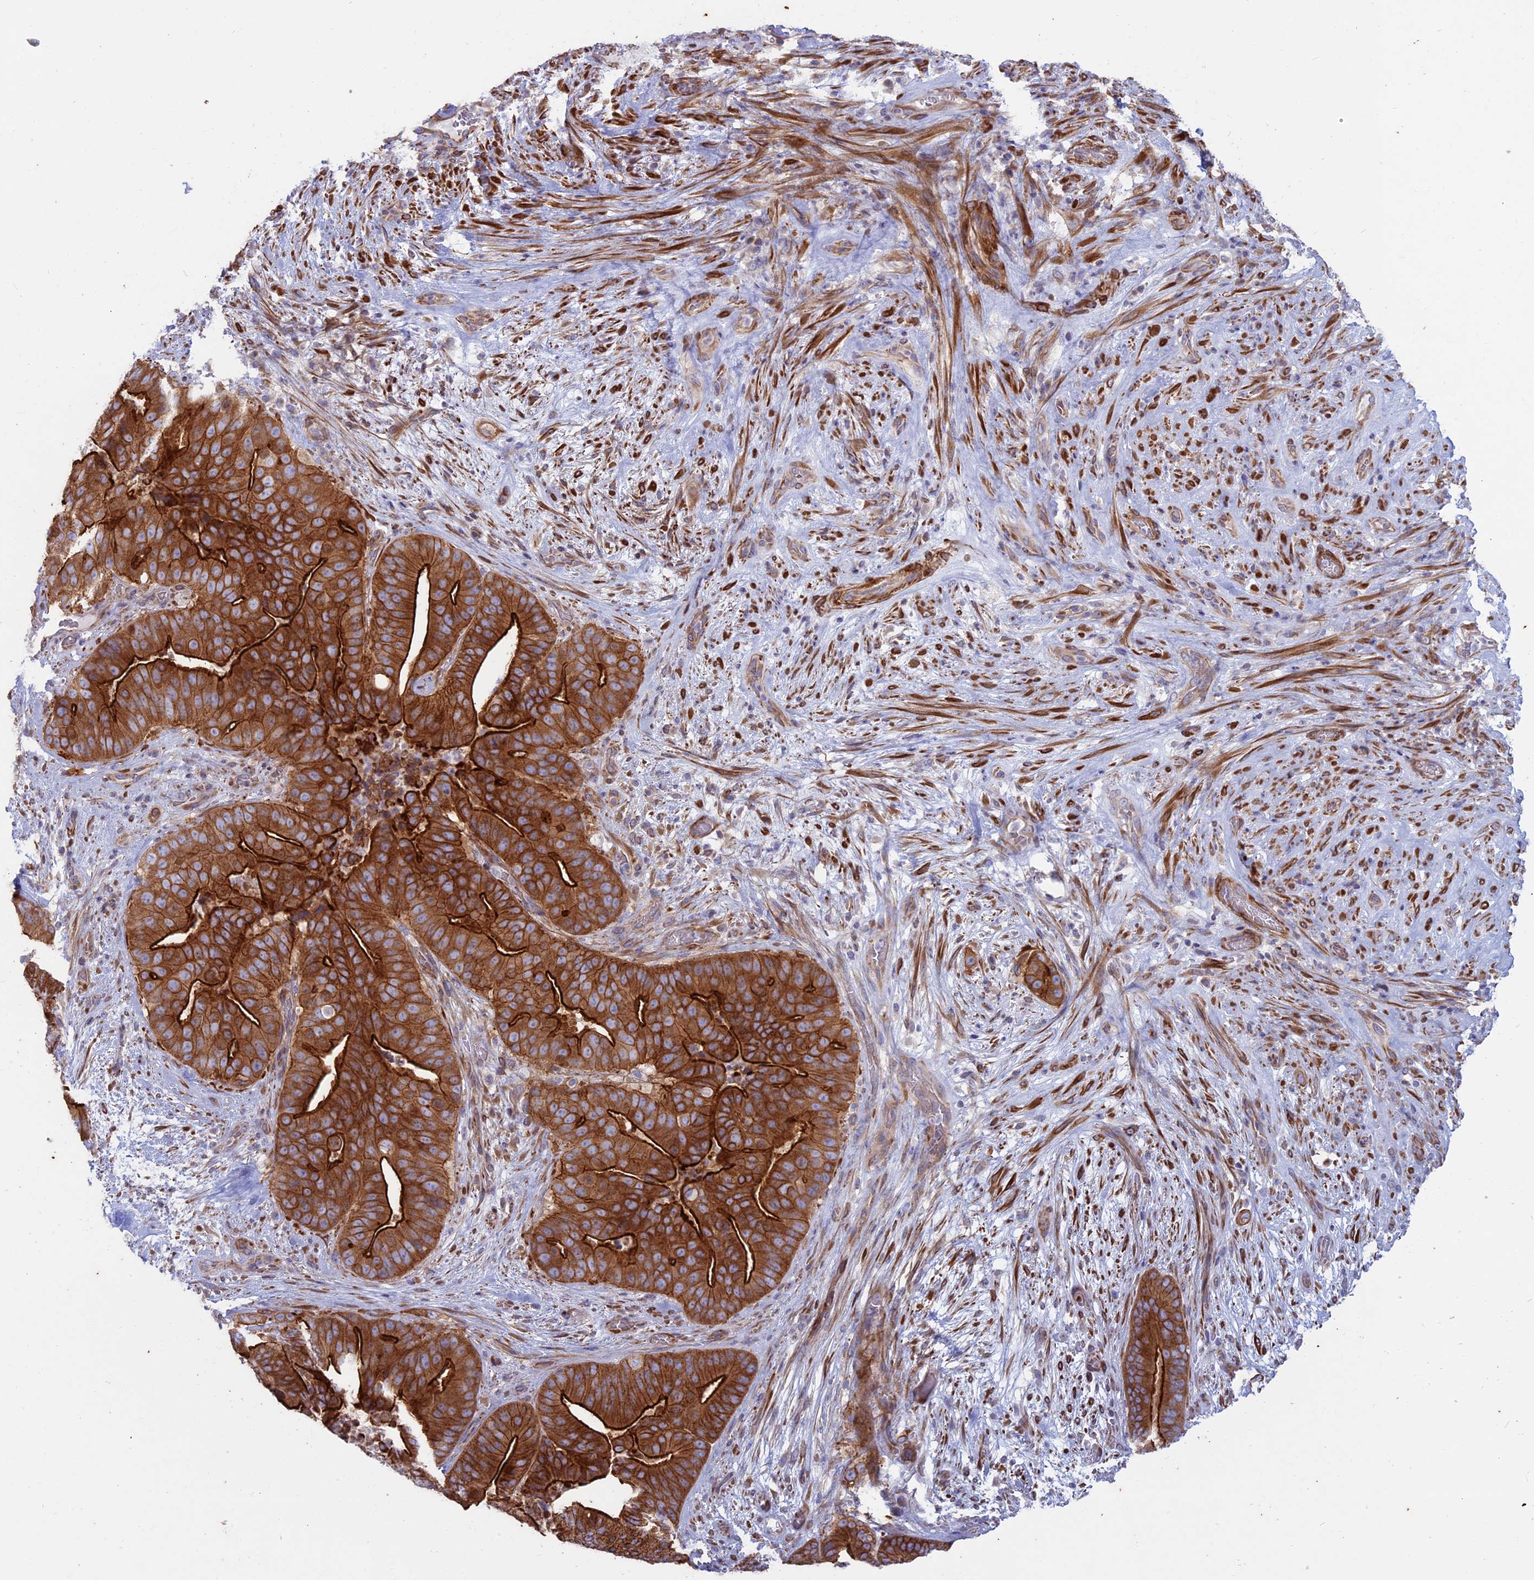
{"staining": {"intensity": "strong", "quantity": ">75%", "location": "cytoplasmic/membranous"}, "tissue": "pancreatic cancer", "cell_type": "Tumor cells", "image_type": "cancer", "snomed": [{"axis": "morphology", "description": "Adenocarcinoma, NOS"}, {"axis": "topography", "description": "Pancreas"}], "caption": "Pancreatic adenocarcinoma was stained to show a protein in brown. There is high levels of strong cytoplasmic/membranous positivity in approximately >75% of tumor cells.", "gene": "MYO5B", "patient": {"sex": "female", "age": 77}}